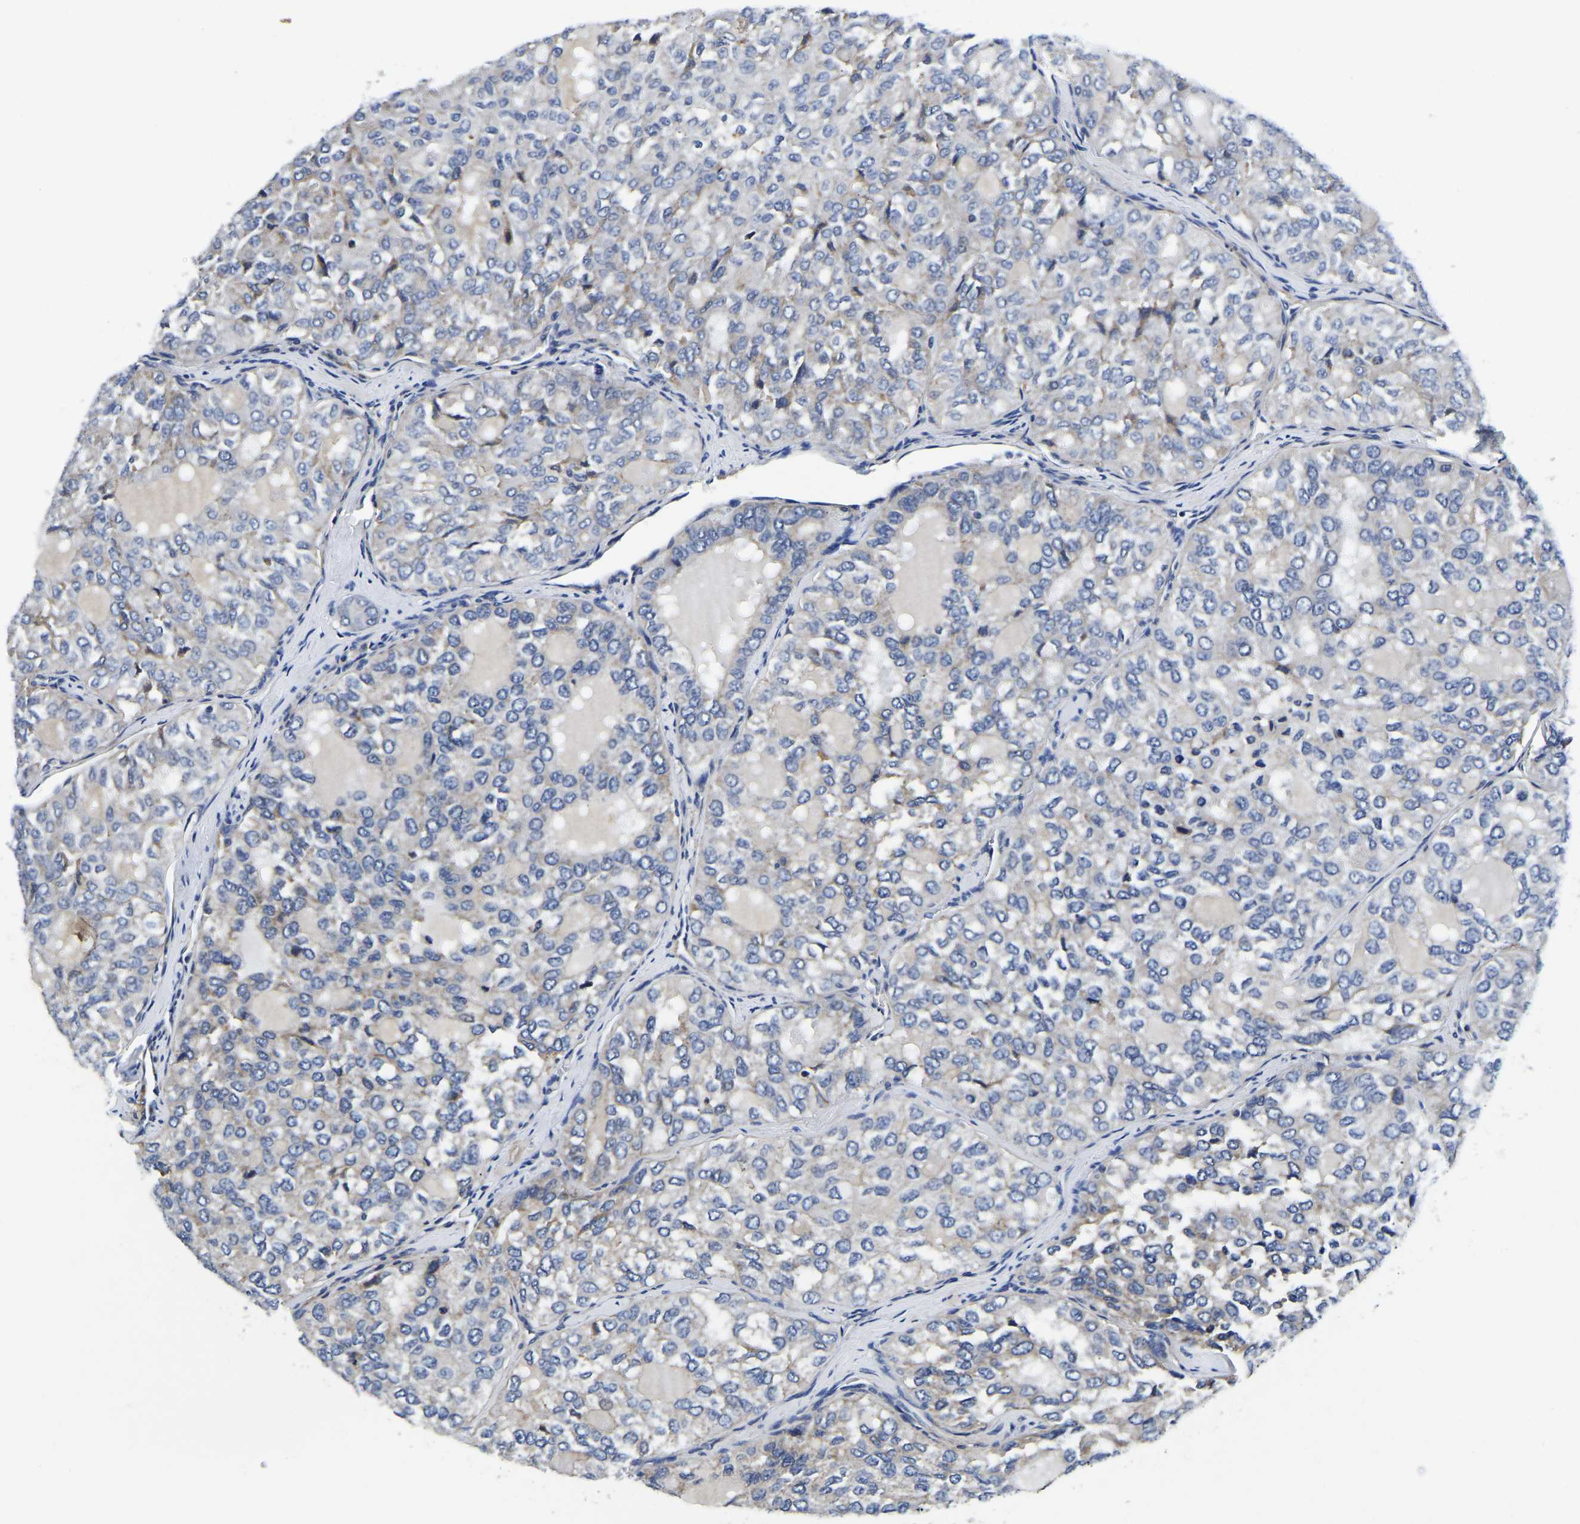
{"staining": {"intensity": "negative", "quantity": "none", "location": "none"}, "tissue": "thyroid cancer", "cell_type": "Tumor cells", "image_type": "cancer", "snomed": [{"axis": "morphology", "description": "Follicular adenoma carcinoma, NOS"}, {"axis": "topography", "description": "Thyroid gland"}], "caption": "This histopathology image is of thyroid follicular adenoma carcinoma stained with immunohistochemistry (IHC) to label a protein in brown with the nuclei are counter-stained blue. There is no positivity in tumor cells. (Stains: DAB immunohistochemistry (IHC) with hematoxylin counter stain, Microscopy: brightfield microscopy at high magnification).", "gene": "KCTD17", "patient": {"sex": "male", "age": 75}}